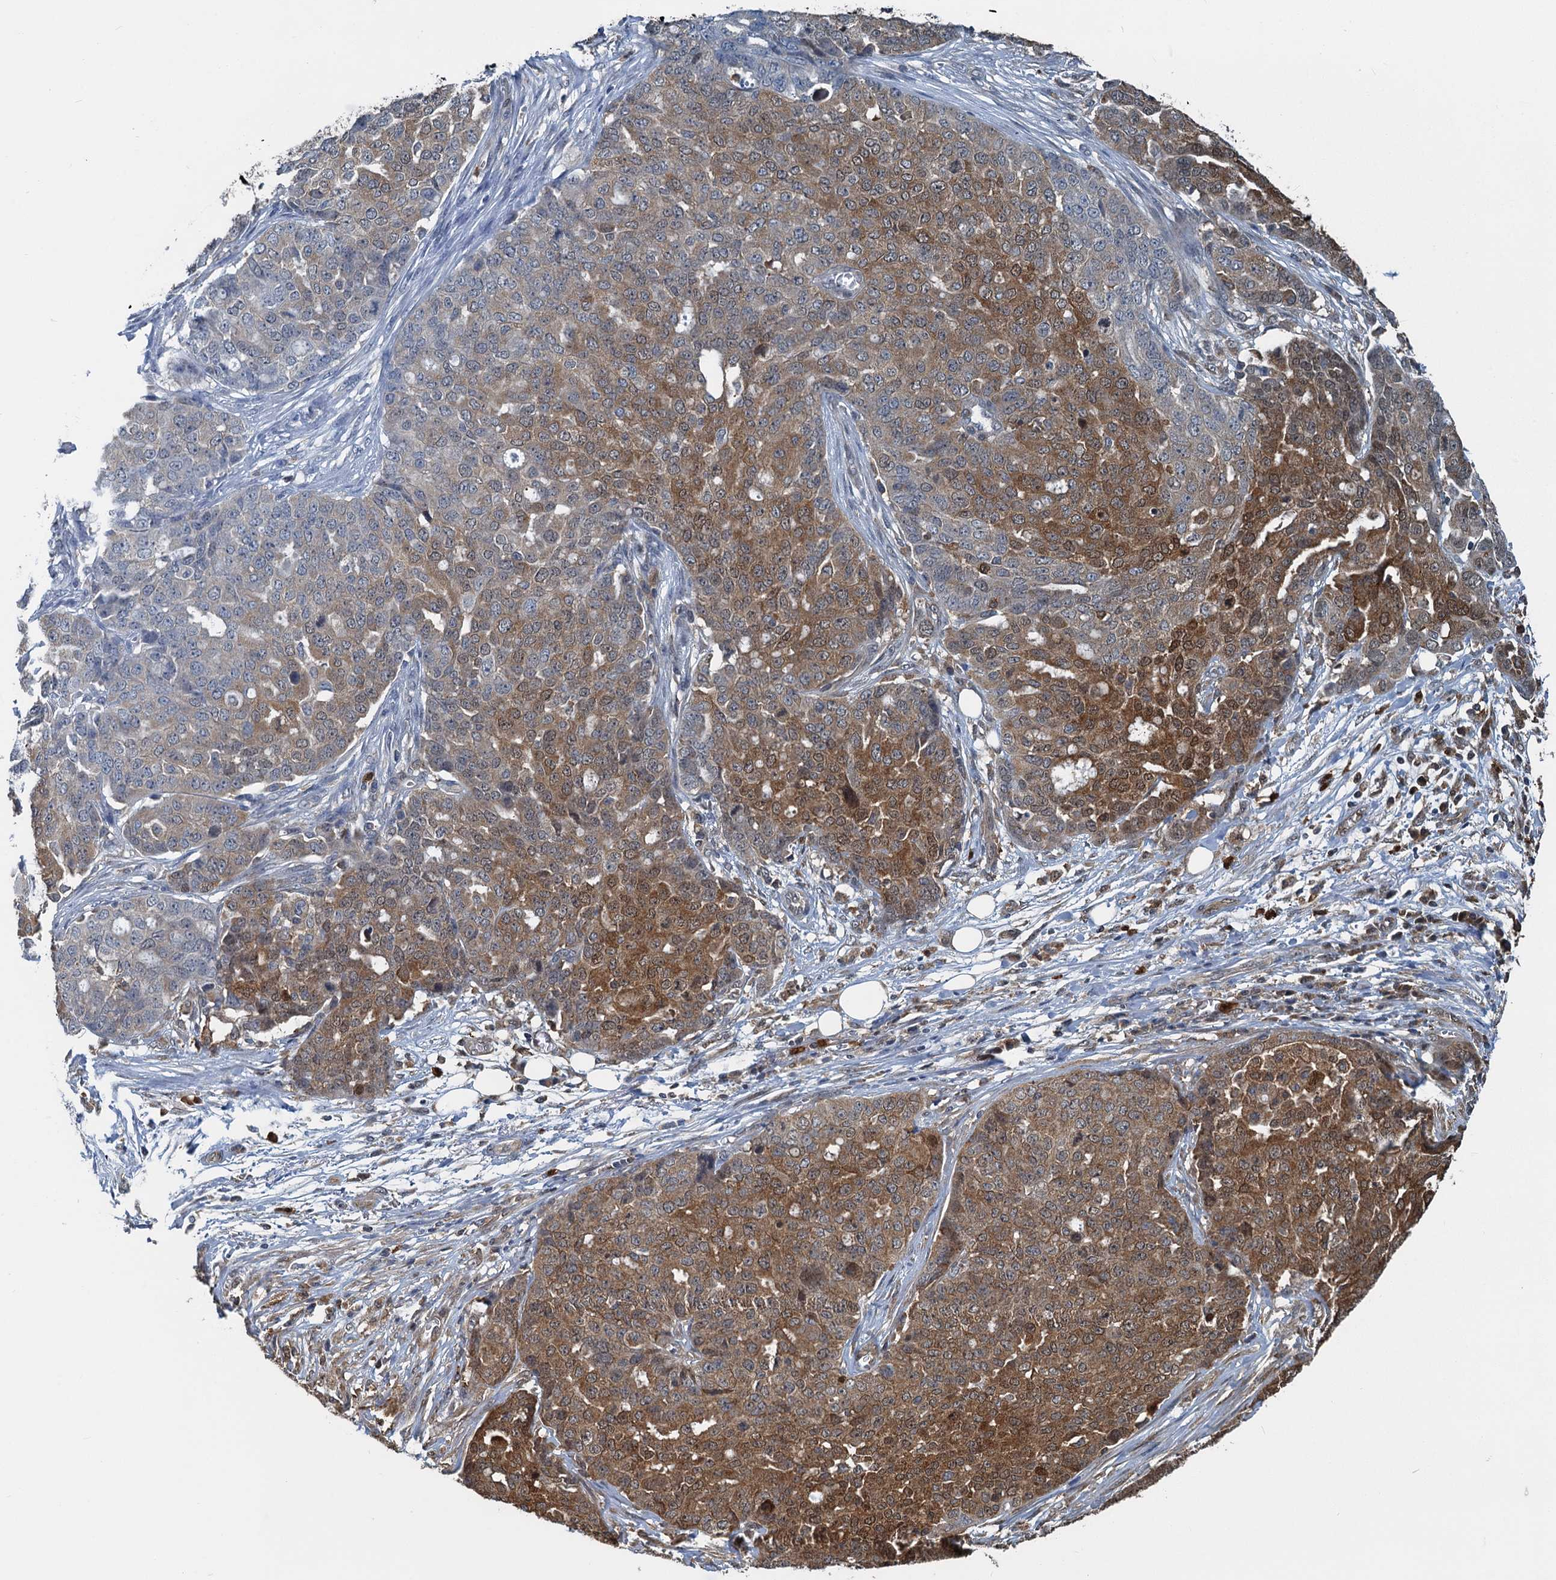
{"staining": {"intensity": "moderate", "quantity": ">75%", "location": "cytoplasmic/membranous"}, "tissue": "ovarian cancer", "cell_type": "Tumor cells", "image_type": "cancer", "snomed": [{"axis": "morphology", "description": "Cystadenocarcinoma, serous, NOS"}, {"axis": "topography", "description": "Soft tissue"}, {"axis": "topography", "description": "Ovary"}], "caption": "Tumor cells exhibit moderate cytoplasmic/membranous expression in approximately >75% of cells in ovarian cancer (serous cystadenocarcinoma).", "gene": "GPI", "patient": {"sex": "female", "age": 57}}